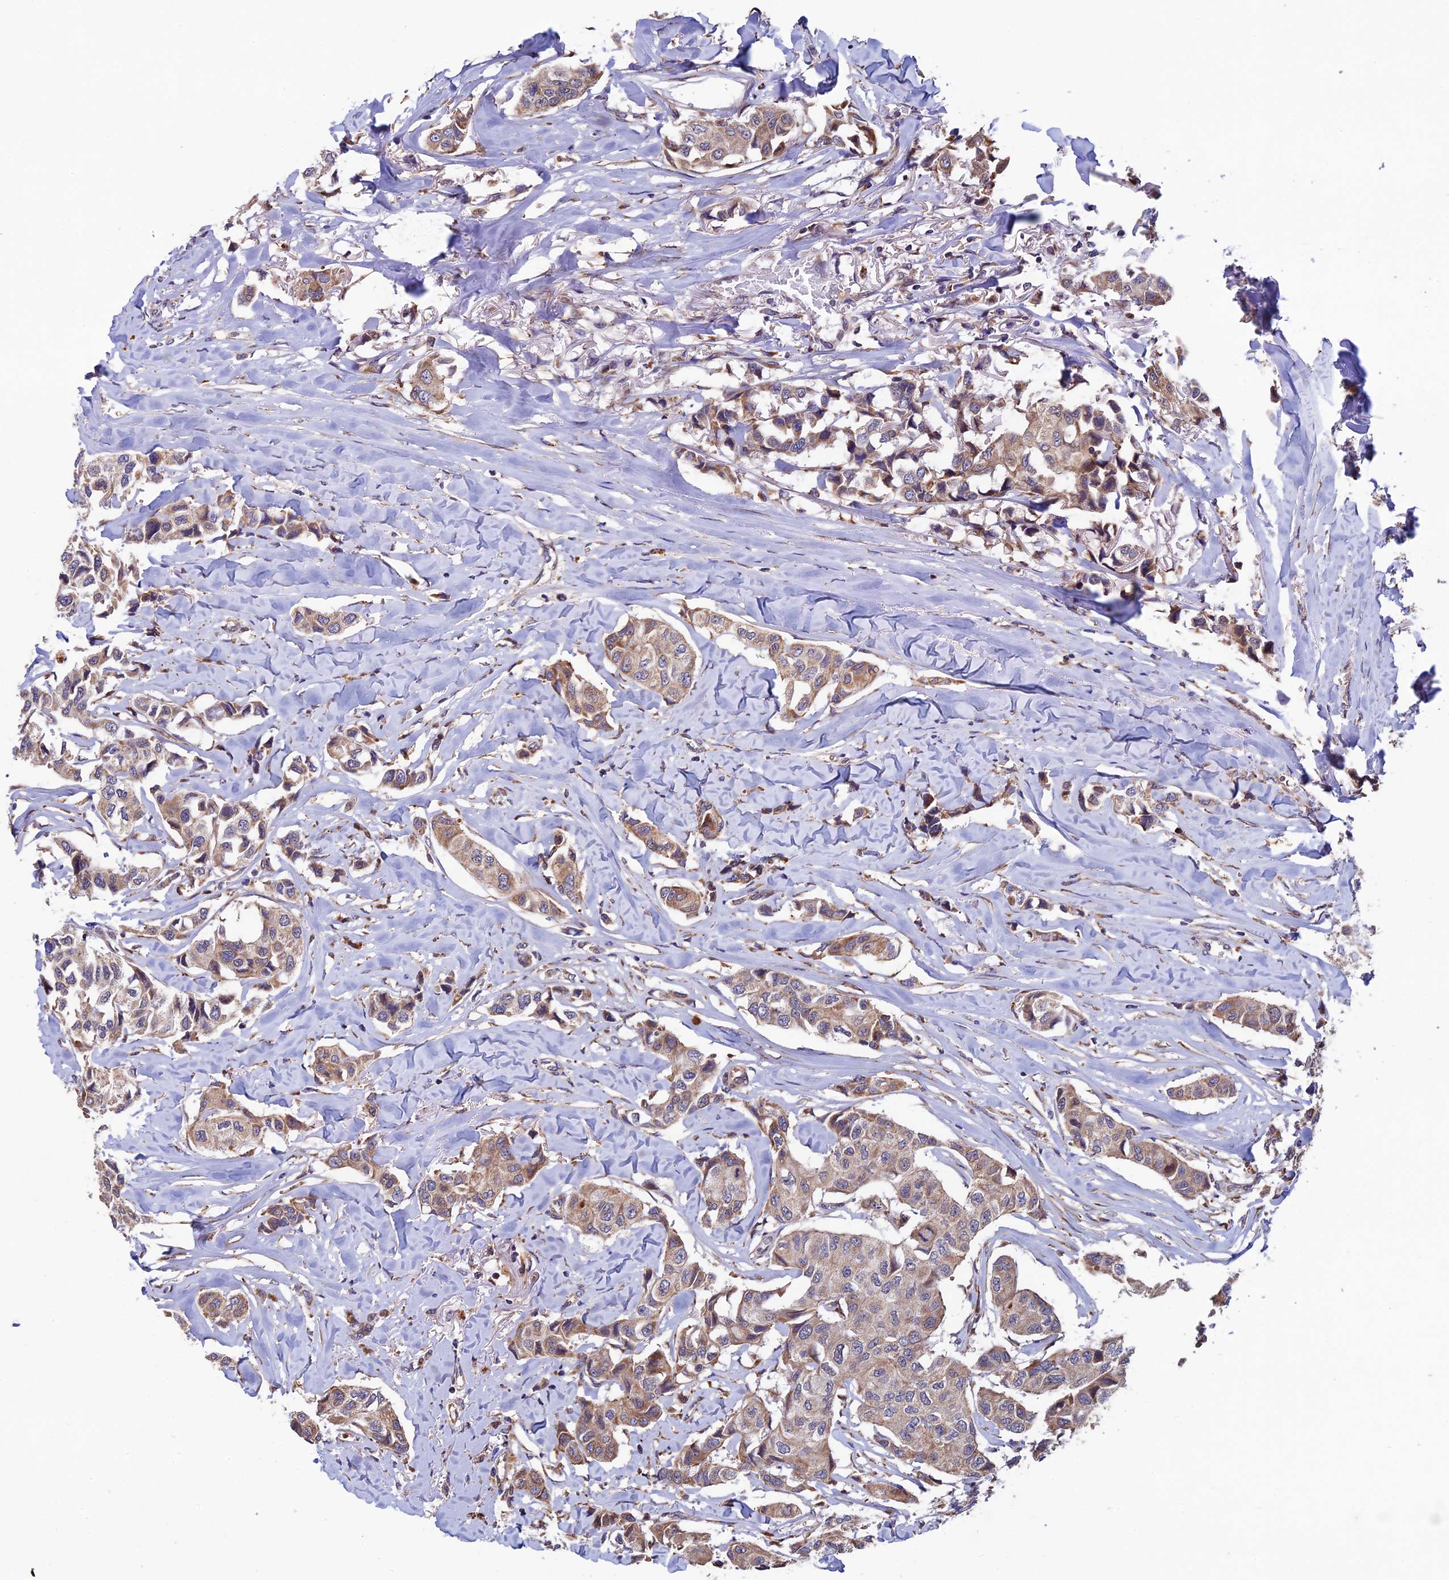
{"staining": {"intensity": "moderate", "quantity": ">75%", "location": "cytoplasmic/membranous"}, "tissue": "breast cancer", "cell_type": "Tumor cells", "image_type": "cancer", "snomed": [{"axis": "morphology", "description": "Duct carcinoma"}, {"axis": "topography", "description": "Breast"}], "caption": "Human breast cancer (intraductal carcinoma) stained with a protein marker demonstrates moderate staining in tumor cells.", "gene": "RNF17", "patient": {"sex": "female", "age": 80}}